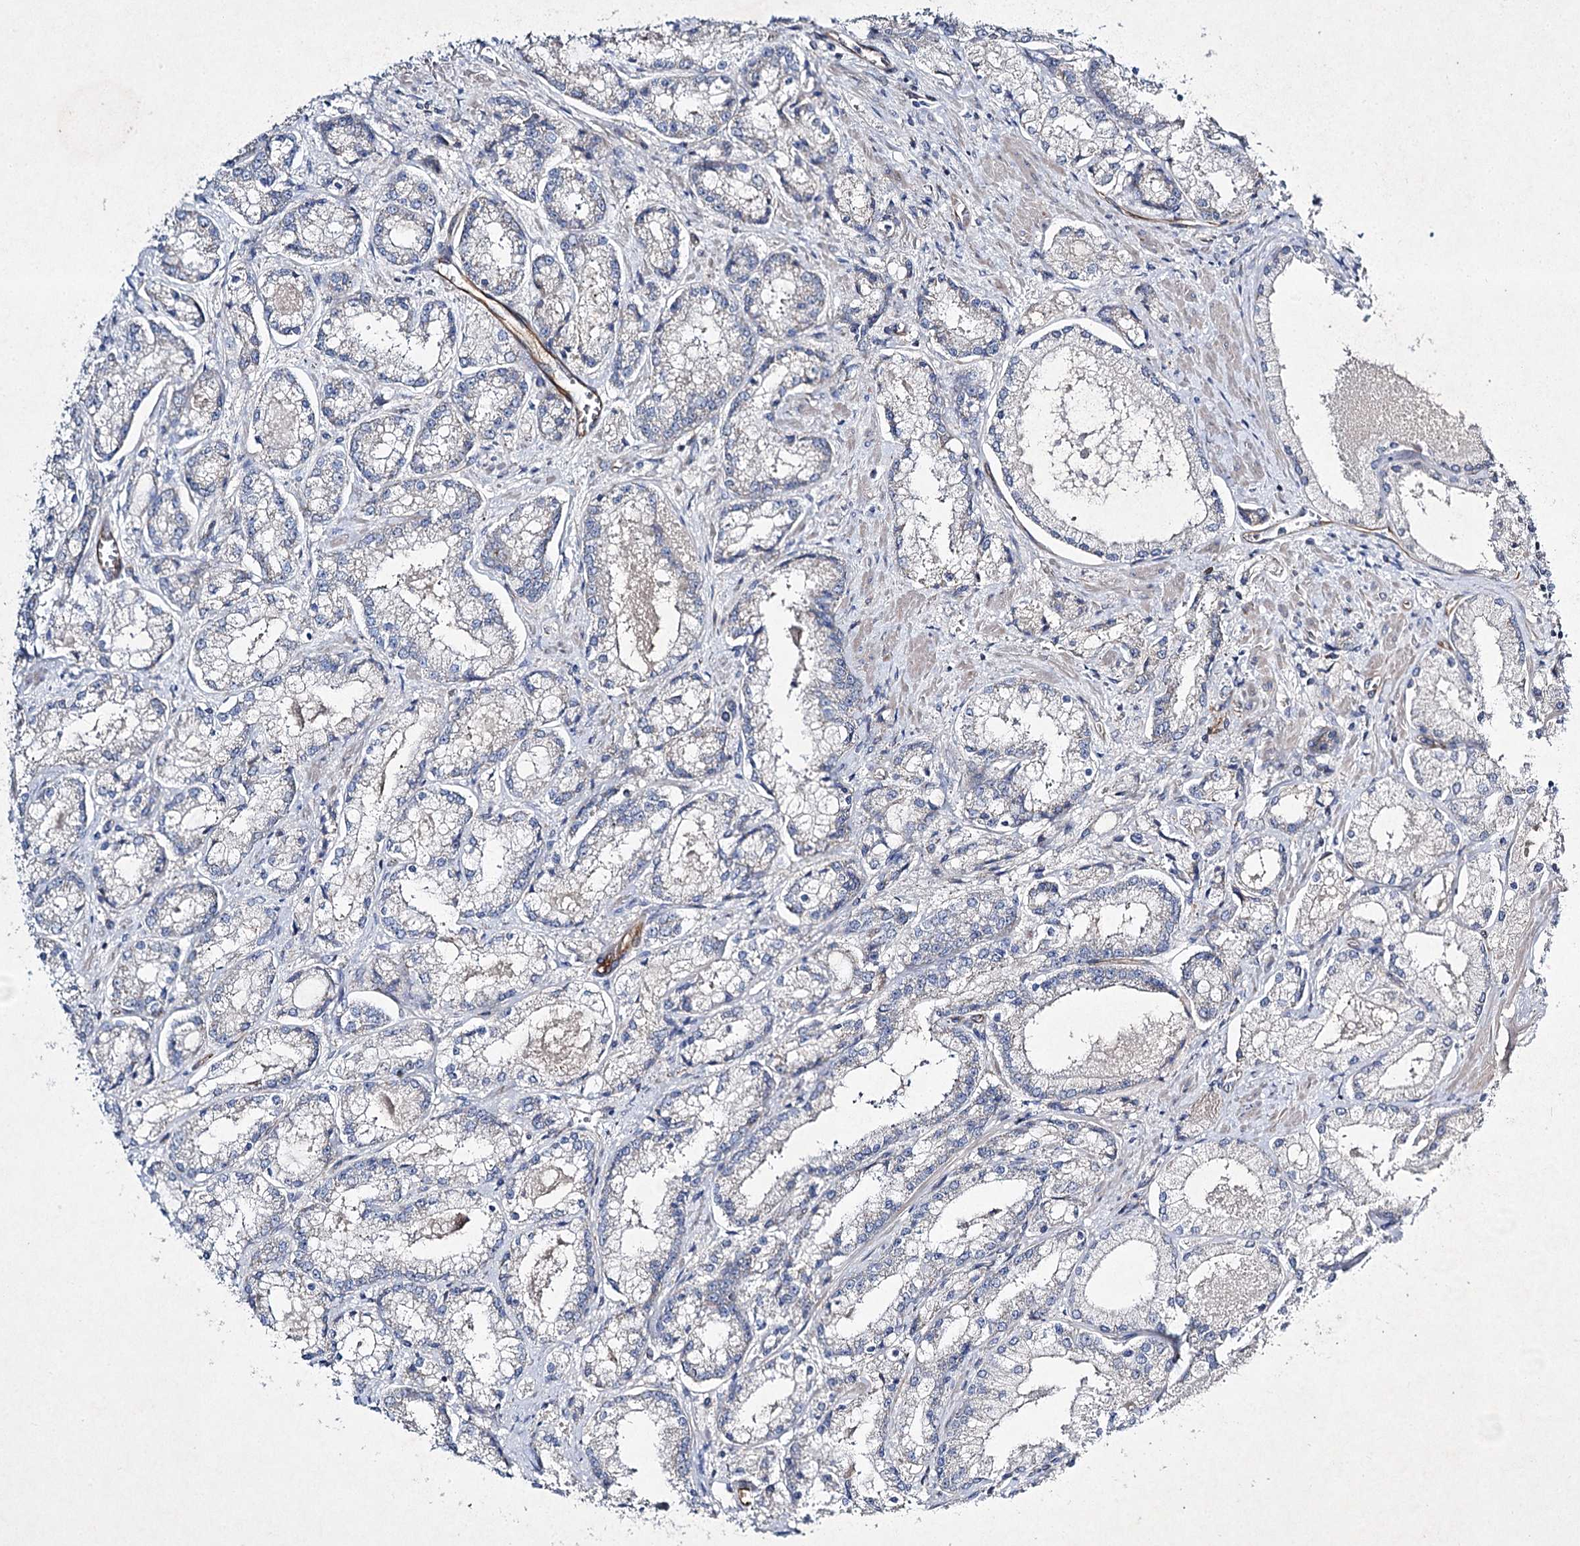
{"staining": {"intensity": "negative", "quantity": "none", "location": "none"}, "tissue": "prostate cancer", "cell_type": "Tumor cells", "image_type": "cancer", "snomed": [{"axis": "morphology", "description": "Adenocarcinoma, Low grade"}, {"axis": "topography", "description": "Prostate"}], "caption": "Immunohistochemistry (IHC) of human prostate cancer (low-grade adenocarcinoma) demonstrates no staining in tumor cells. (DAB immunohistochemistry visualized using brightfield microscopy, high magnification).", "gene": "KIAA0825", "patient": {"sex": "male", "age": 74}}